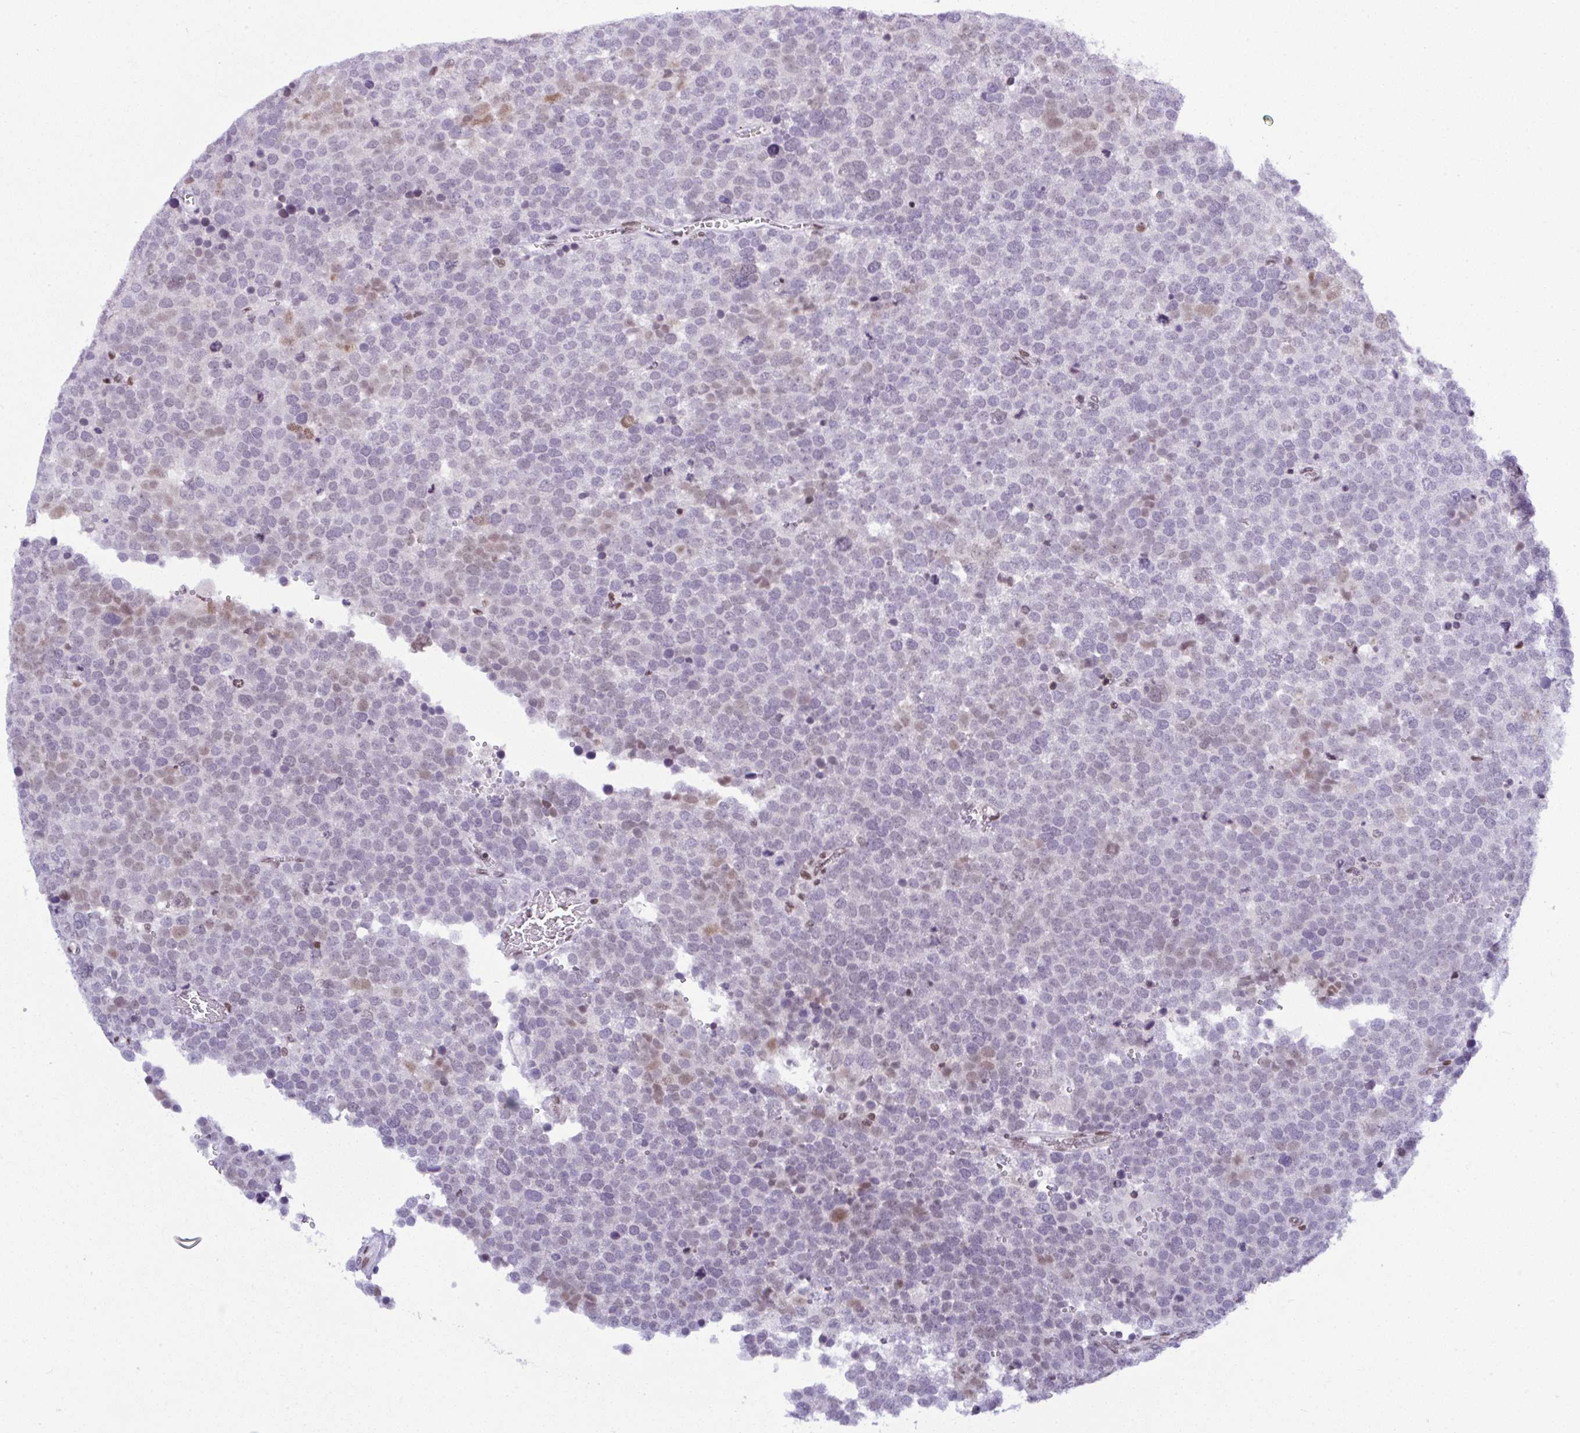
{"staining": {"intensity": "moderate", "quantity": "<25%", "location": "nuclear"}, "tissue": "testis cancer", "cell_type": "Tumor cells", "image_type": "cancer", "snomed": [{"axis": "morphology", "description": "Seminoma, NOS"}, {"axis": "topography", "description": "Testis"}], "caption": "Immunohistochemical staining of testis cancer shows moderate nuclear protein staining in approximately <25% of tumor cells.", "gene": "DR1", "patient": {"sex": "male", "age": 71}}